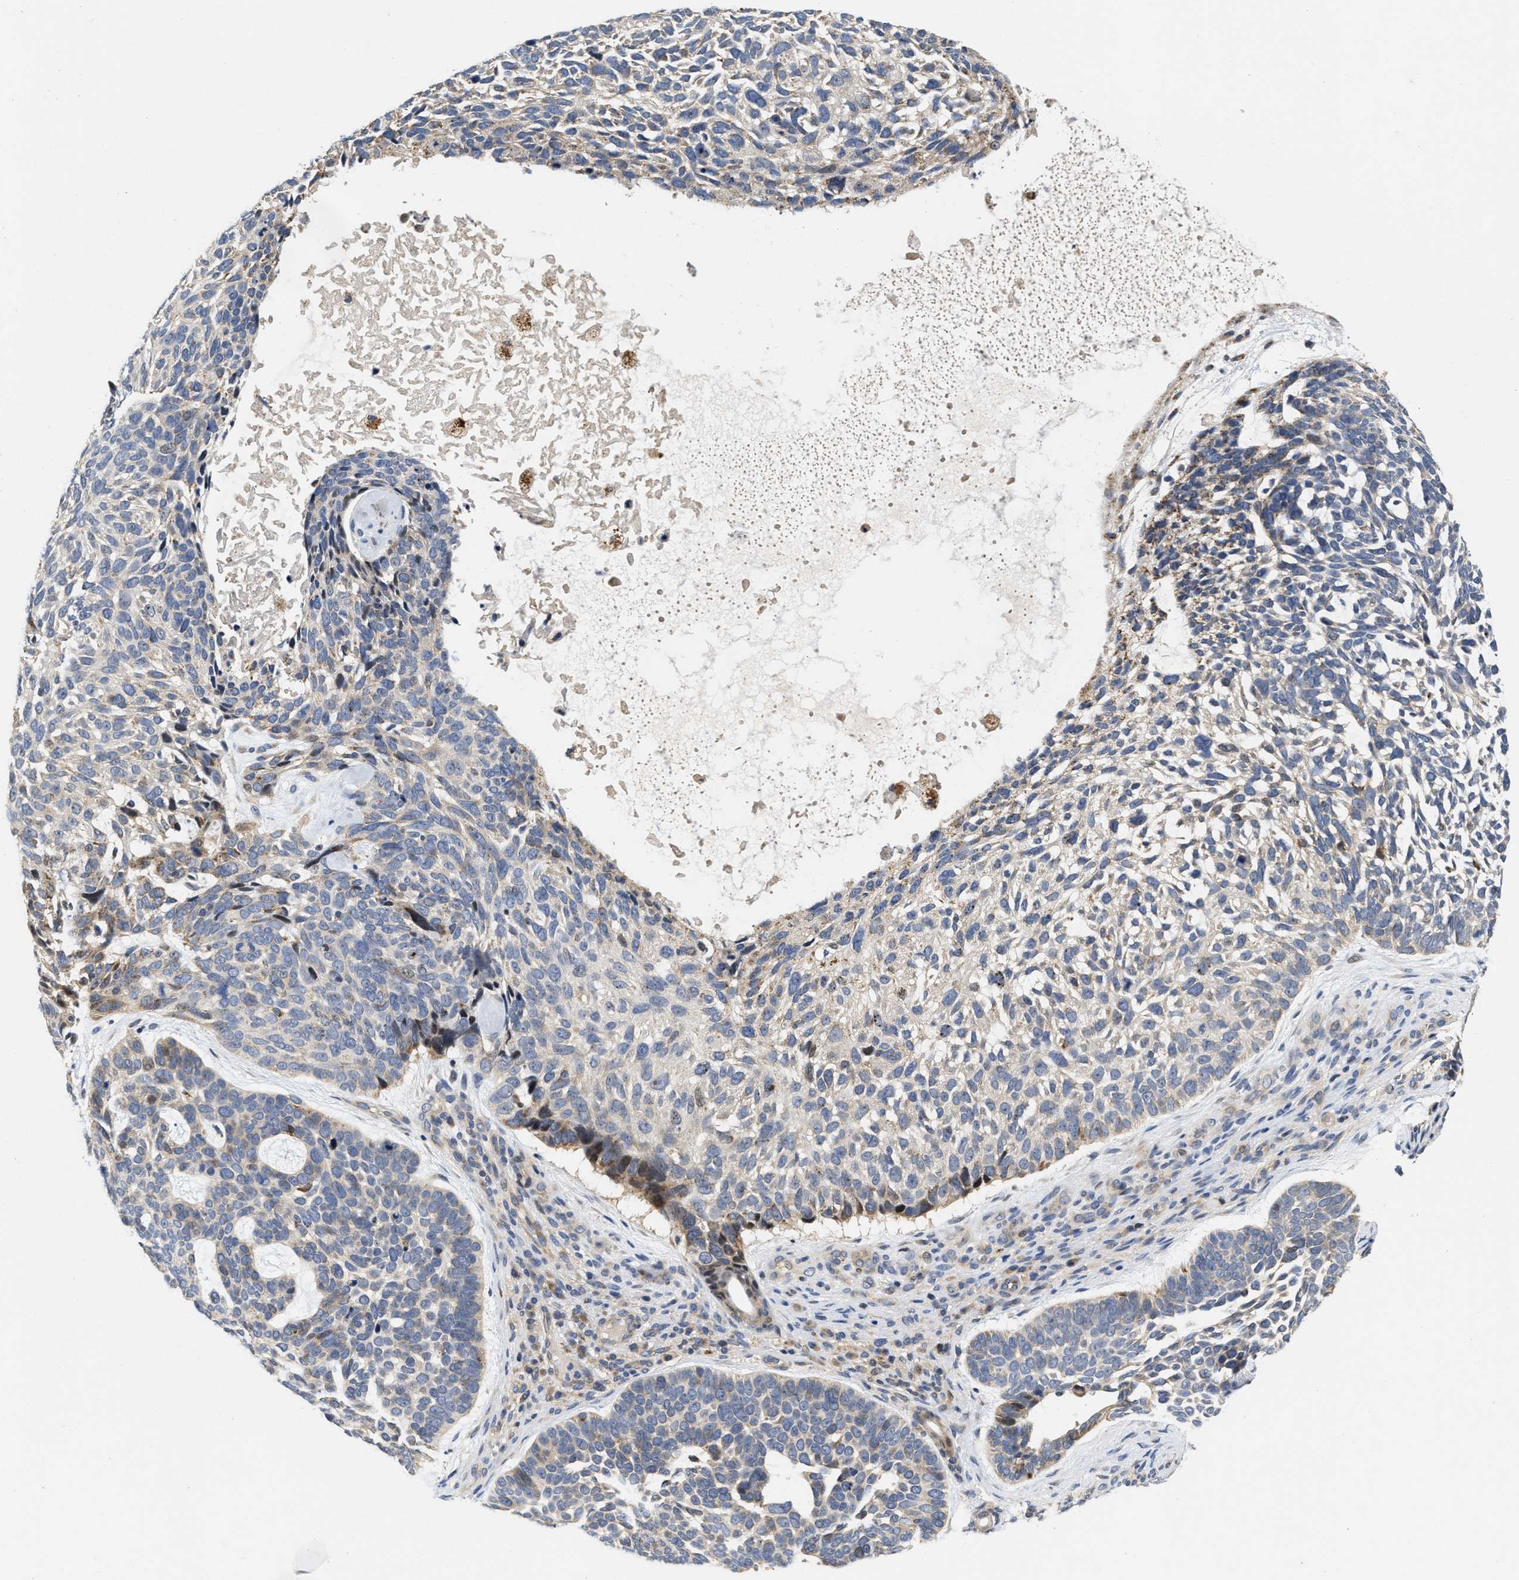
{"staining": {"intensity": "weak", "quantity": "<25%", "location": "cytoplasmic/membranous"}, "tissue": "skin cancer", "cell_type": "Tumor cells", "image_type": "cancer", "snomed": [{"axis": "morphology", "description": "Basal cell carcinoma"}, {"axis": "topography", "description": "Skin"}, {"axis": "topography", "description": "Skin of head"}], "caption": "DAB (3,3'-diaminobenzidine) immunohistochemical staining of skin cancer reveals no significant positivity in tumor cells.", "gene": "SCYL2", "patient": {"sex": "female", "age": 85}}